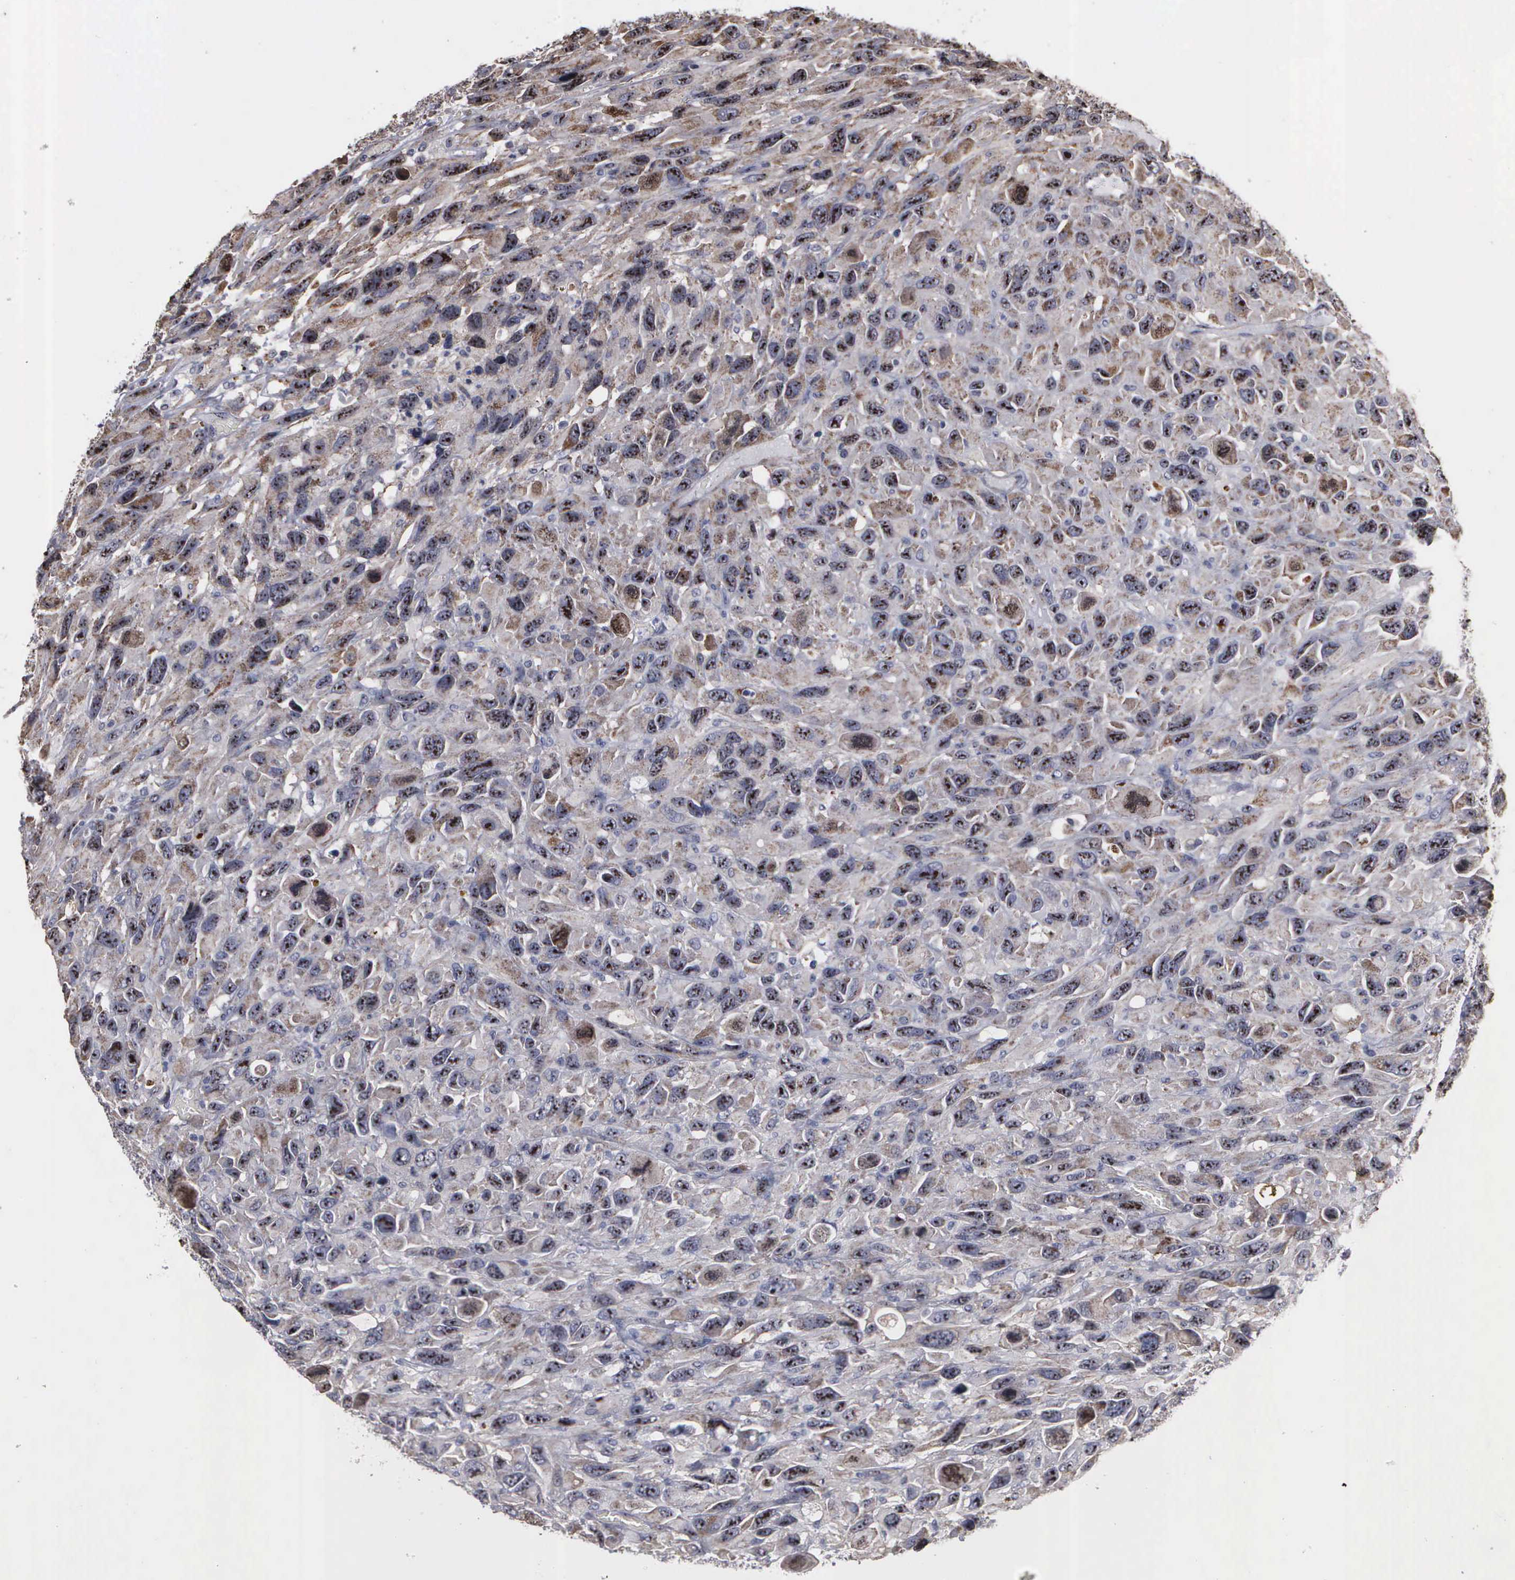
{"staining": {"intensity": "moderate", "quantity": "25%-75%", "location": "cytoplasmic/membranous,nuclear"}, "tissue": "renal cancer", "cell_type": "Tumor cells", "image_type": "cancer", "snomed": [{"axis": "morphology", "description": "Adenocarcinoma, NOS"}, {"axis": "topography", "description": "Kidney"}], "caption": "IHC micrograph of neoplastic tissue: renal cancer stained using immunohistochemistry (IHC) displays medium levels of moderate protein expression localized specifically in the cytoplasmic/membranous and nuclear of tumor cells, appearing as a cytoplasmic/membranous and nuclear brown color.", "gene": "NGDN", "patient": {"sex": "male", "age": 79}}